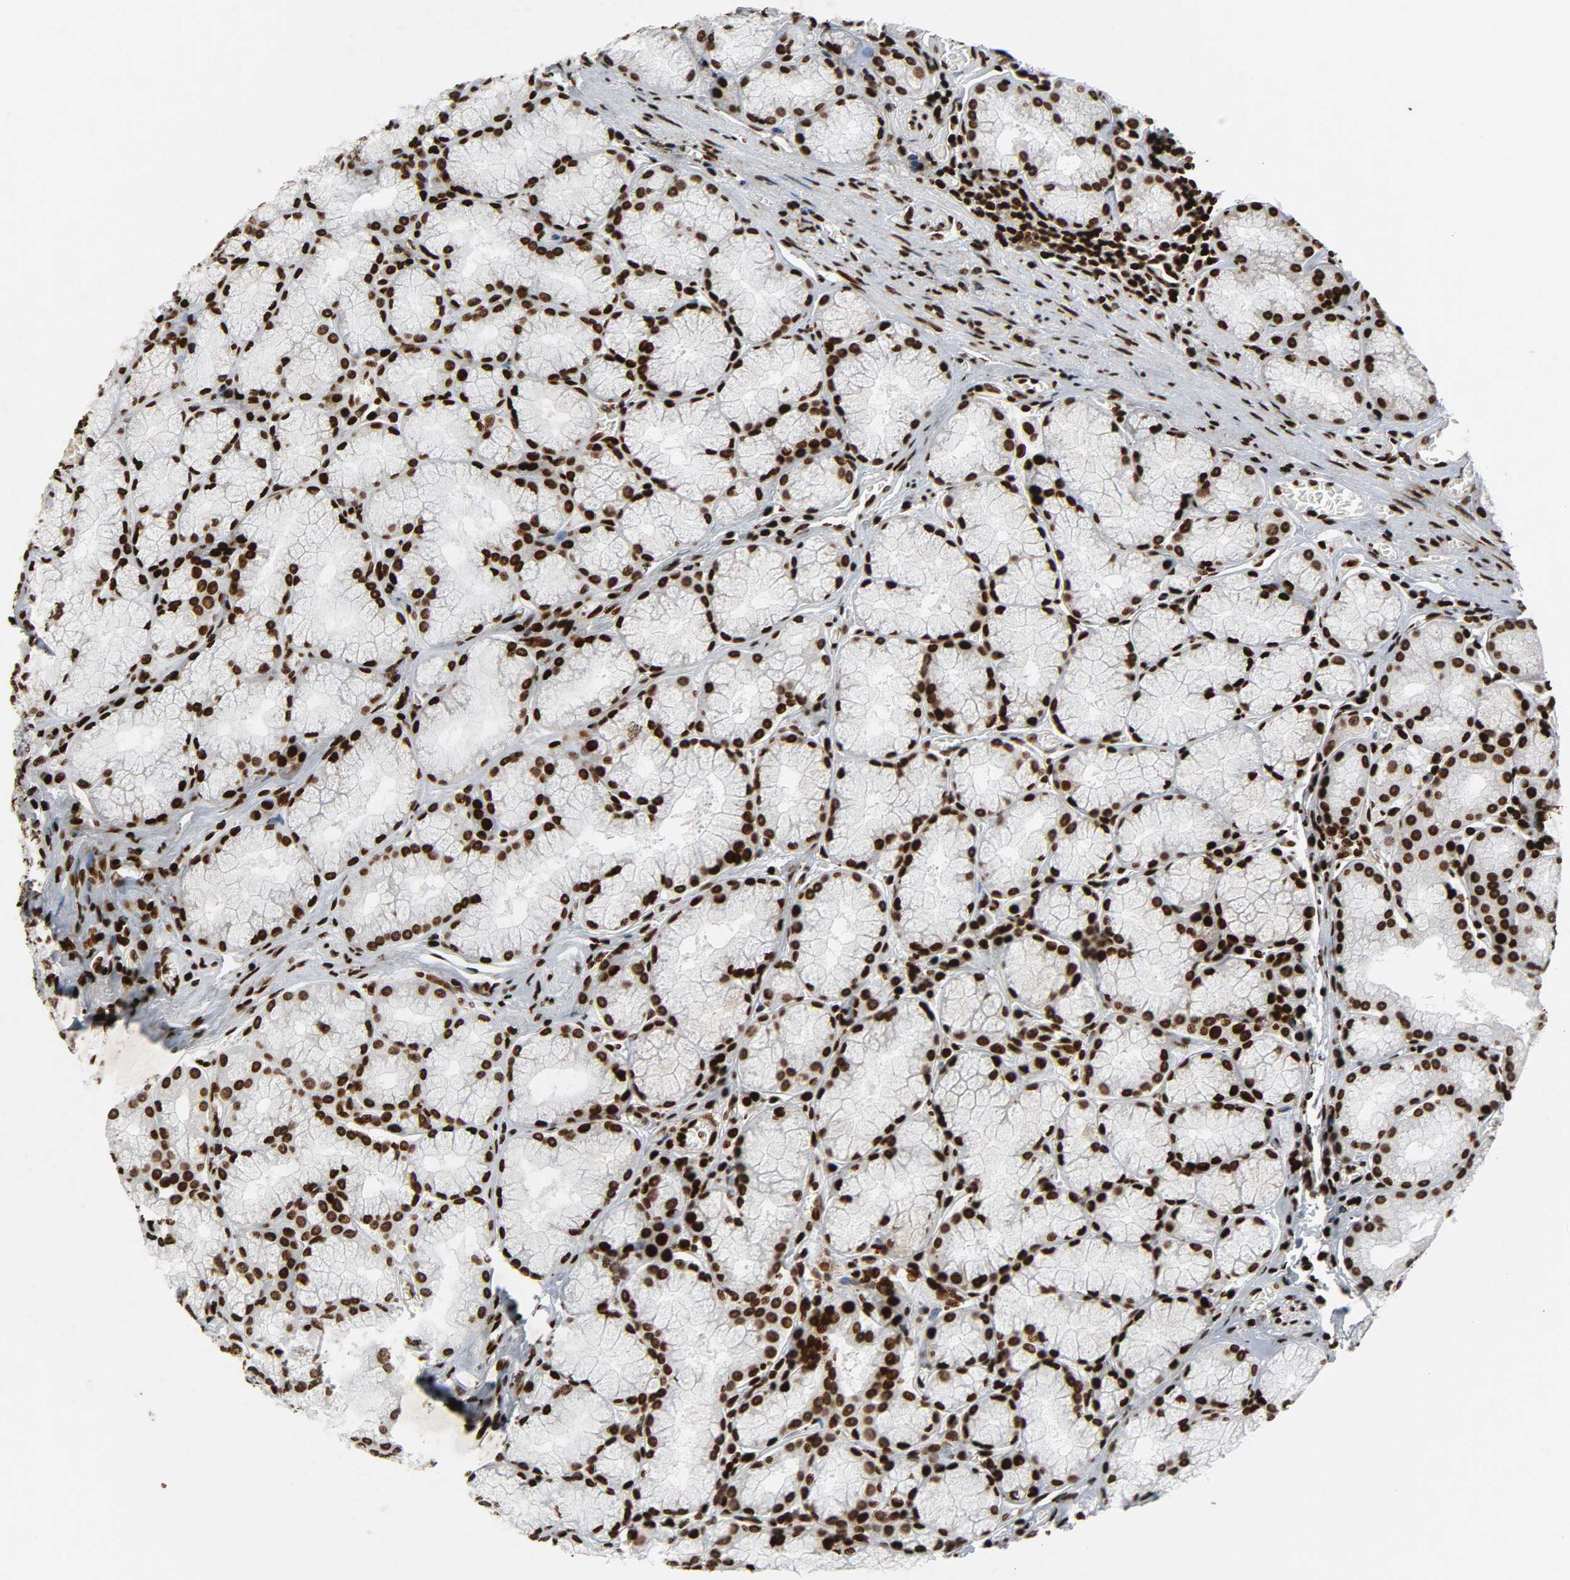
{"staining": {"intensity": "strong", "quantity": ">75%", "location": "nuclear"}, "tissue": "stomach", "cell_type": "Glandular cells", "image_type": "normal", "snomed": [{"axis": "morphology", "description": "Normal tissue, NOS"}, {"axis": "topography", "description": "Stomach, lower"}], "caption": "This is an image of immunohistochemistry (IHC) staining of normal stomach, which shows strong expression in the nuclear of glandular cells.", "gene": "RXRA", "patient": {"sex": "male", "age": 56}}